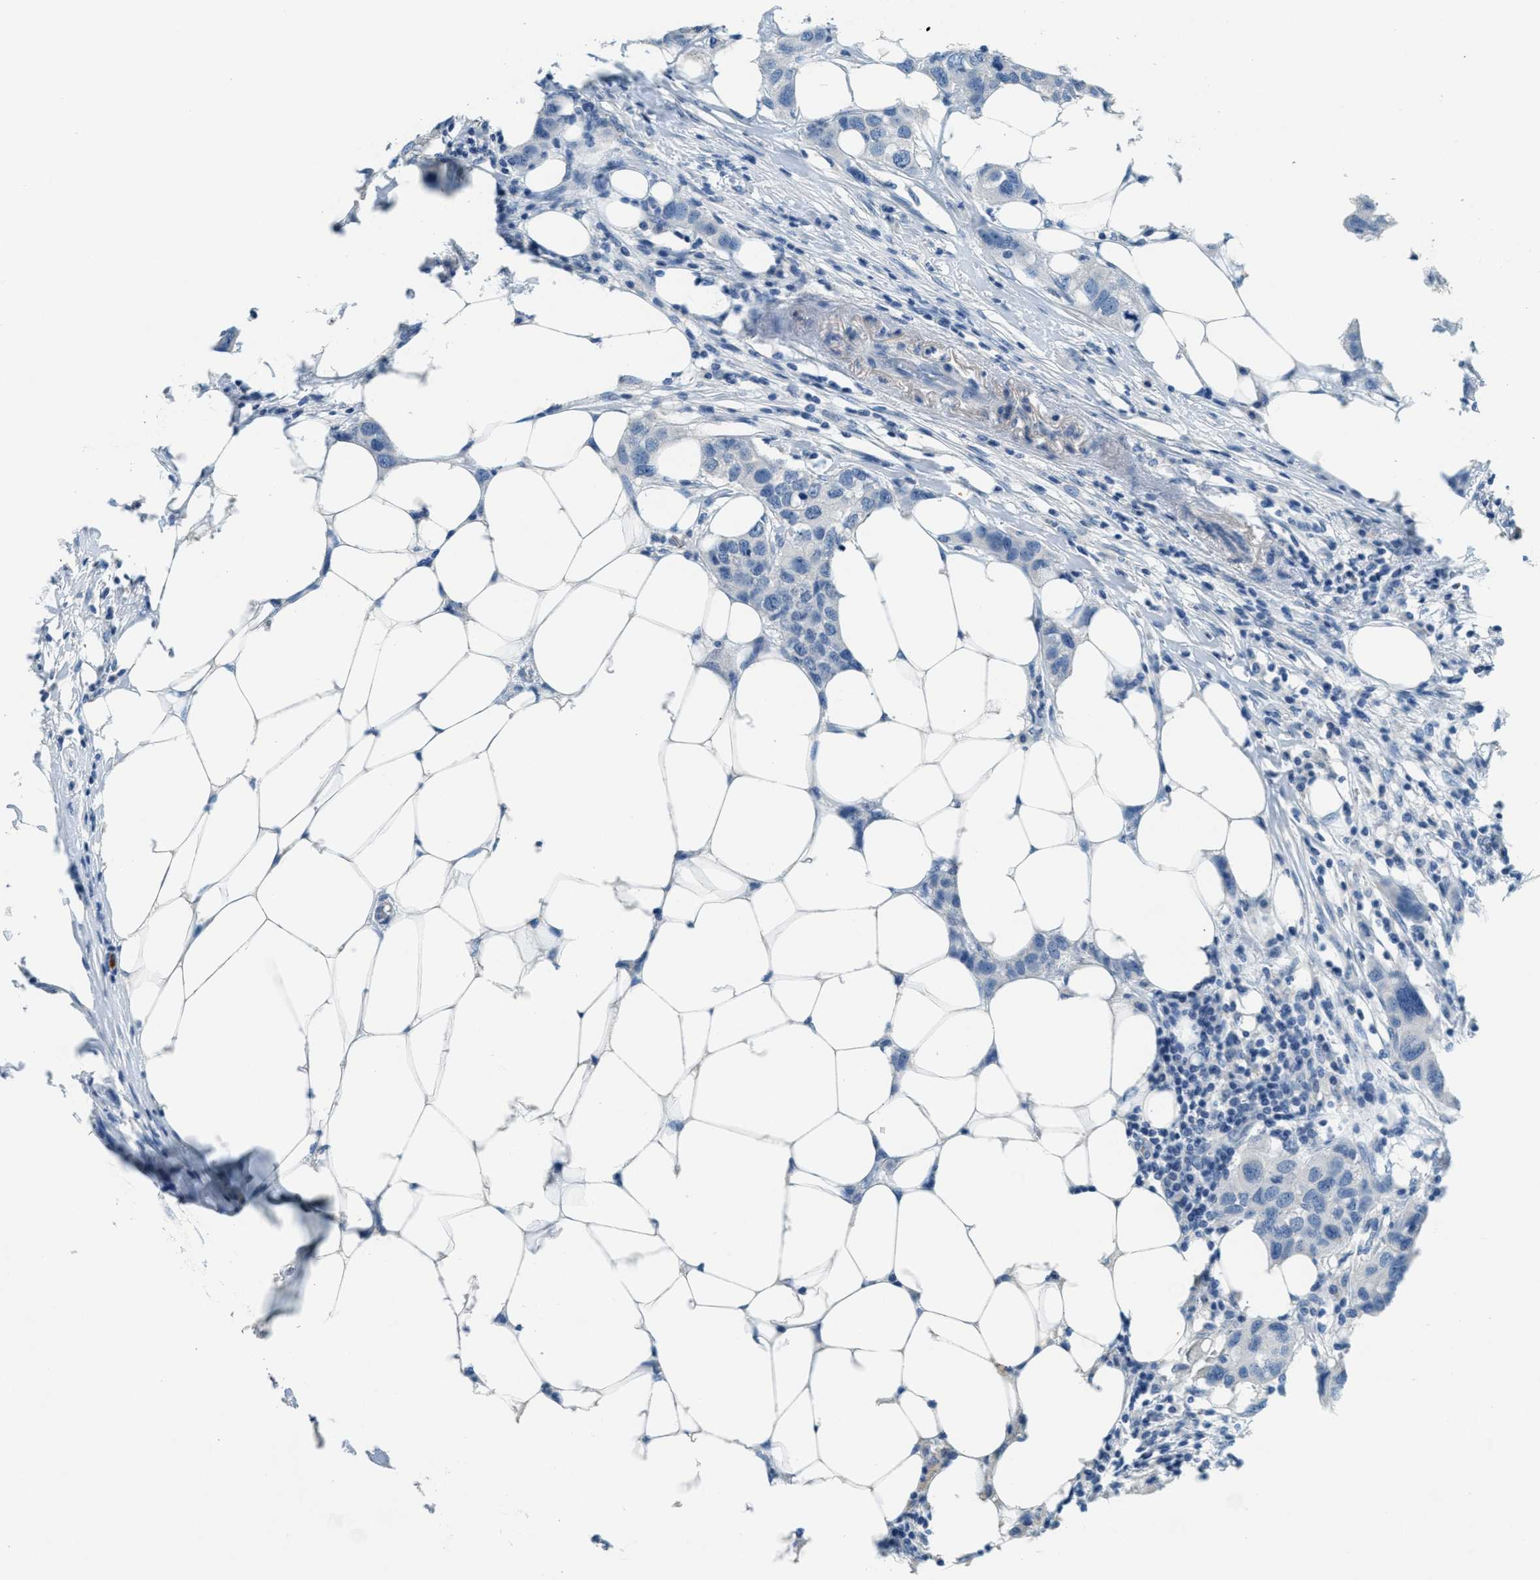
{"staining": {"intensity": "negative", "quantity": "none", "location": "none"}, "tissue": "breast cancer", "cell_type": "Tumor cells", "image_type": "cancer", "snomed": [{"axis": "morphology", "description": "Duct carcinoma"}, {"axis": "topography", "description": "Breast"}], "caption": "Immunohistochemistry (IHC) photomicrograph of human breast cancer stained for a protein (brown), which demonstrates no staining in tumor cells.", "gene": "A2M", "patient": {"sex": "female", "age": 50}}